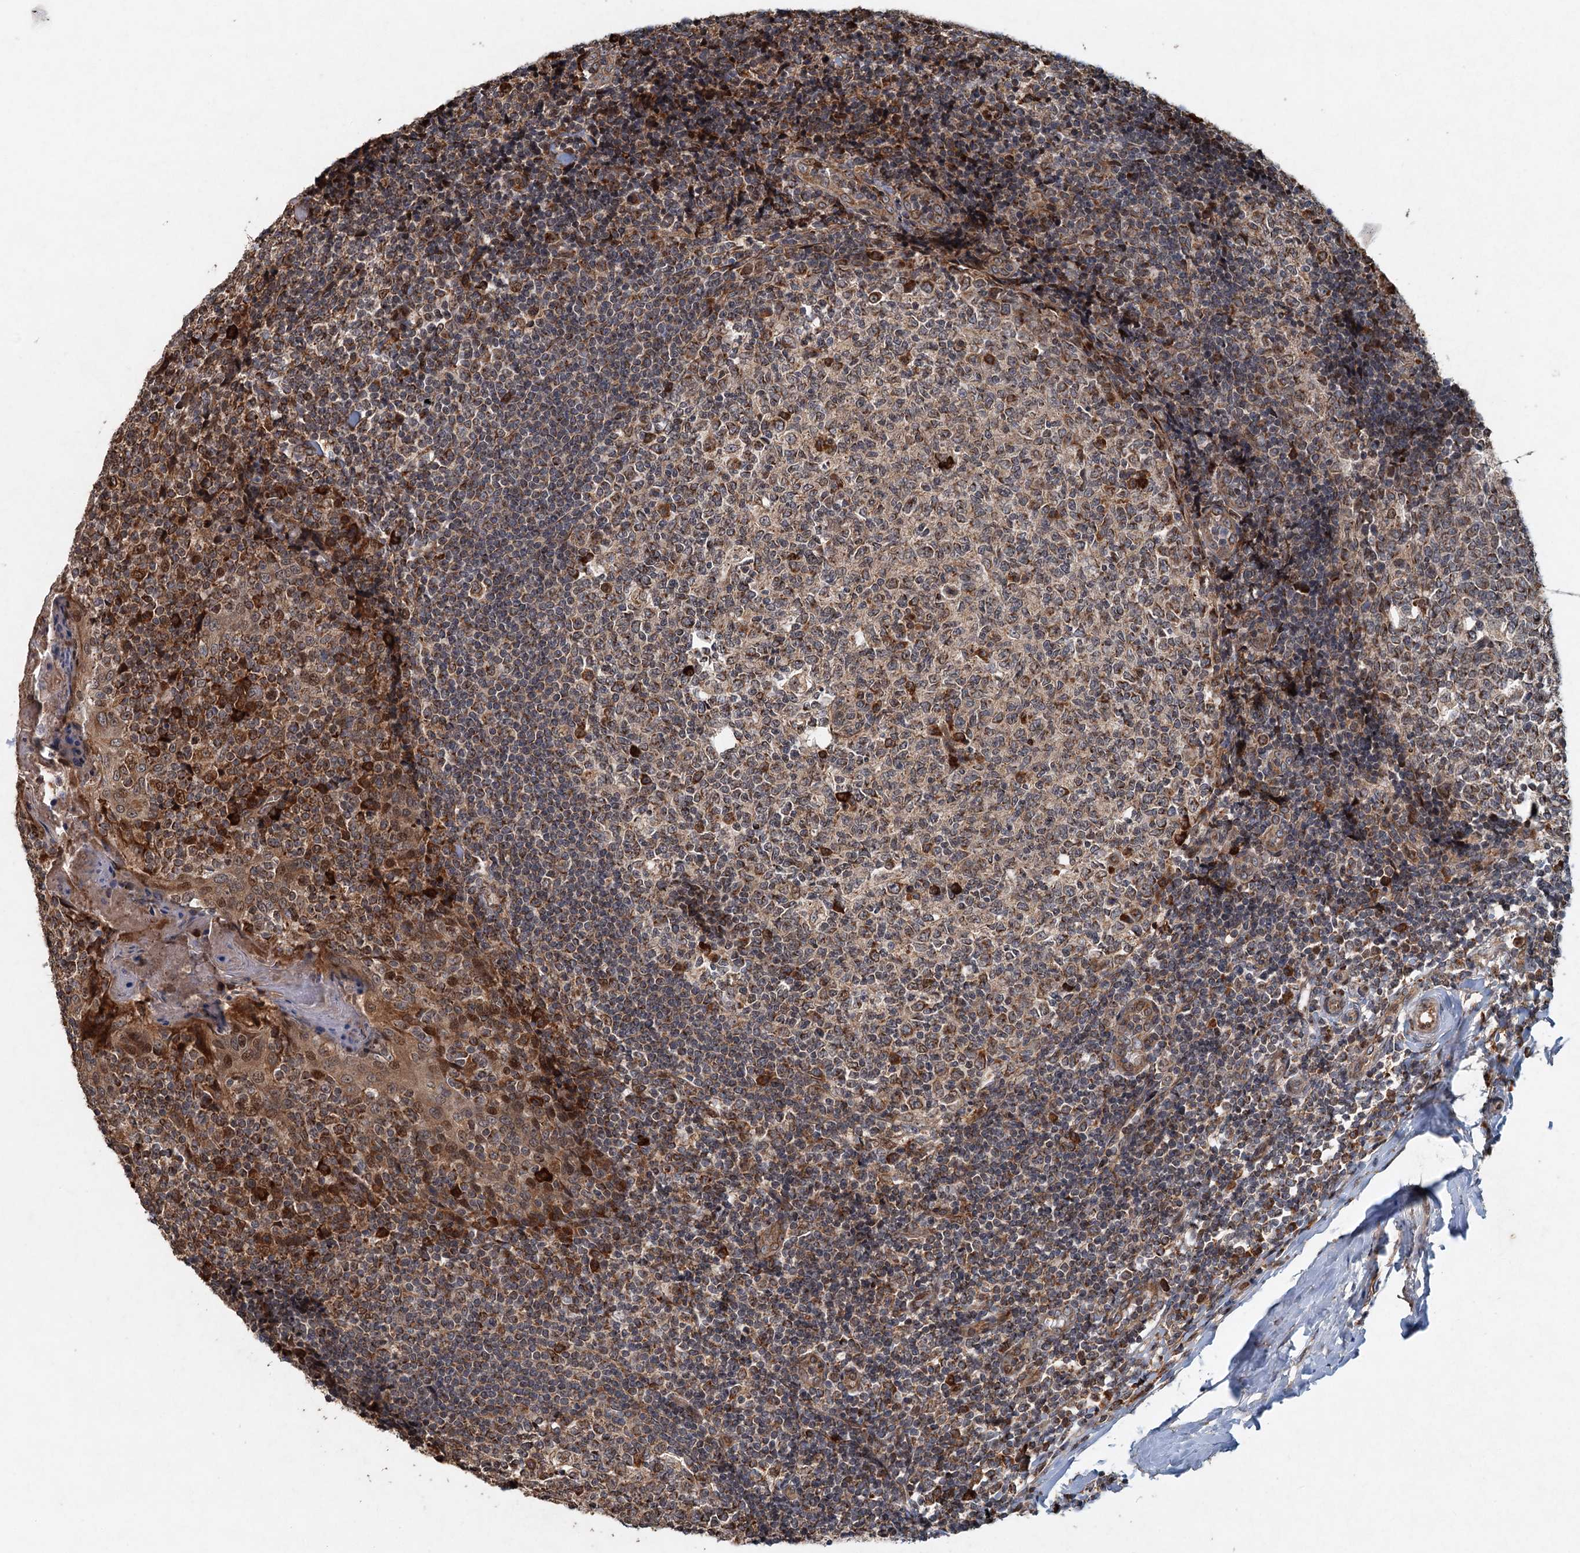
{"staining": {"intensity": "moderate", "quantity": ">75%", "location": "cytoplasmic/membranous"}, "tissue": "tonsil", "cell_type": "Germinal center cells", "image_type": "normal", "snomed": [{"axis": "morphology", "description": "Normal tissue, NOS"}, {"axis": "topography", "description": "Tonsil"}], "caption": "Immunohistochemical staining of unremarkable human tonsil displays moderate cytoplasmic/membranous protein positivity in about >75% of germinal center cells. Immunohistochemistry stains the protein of interest in brown and the nuclei are stained blue.", "gene": "SRPX2", "patient": {"sex": "female", "age": 19}}